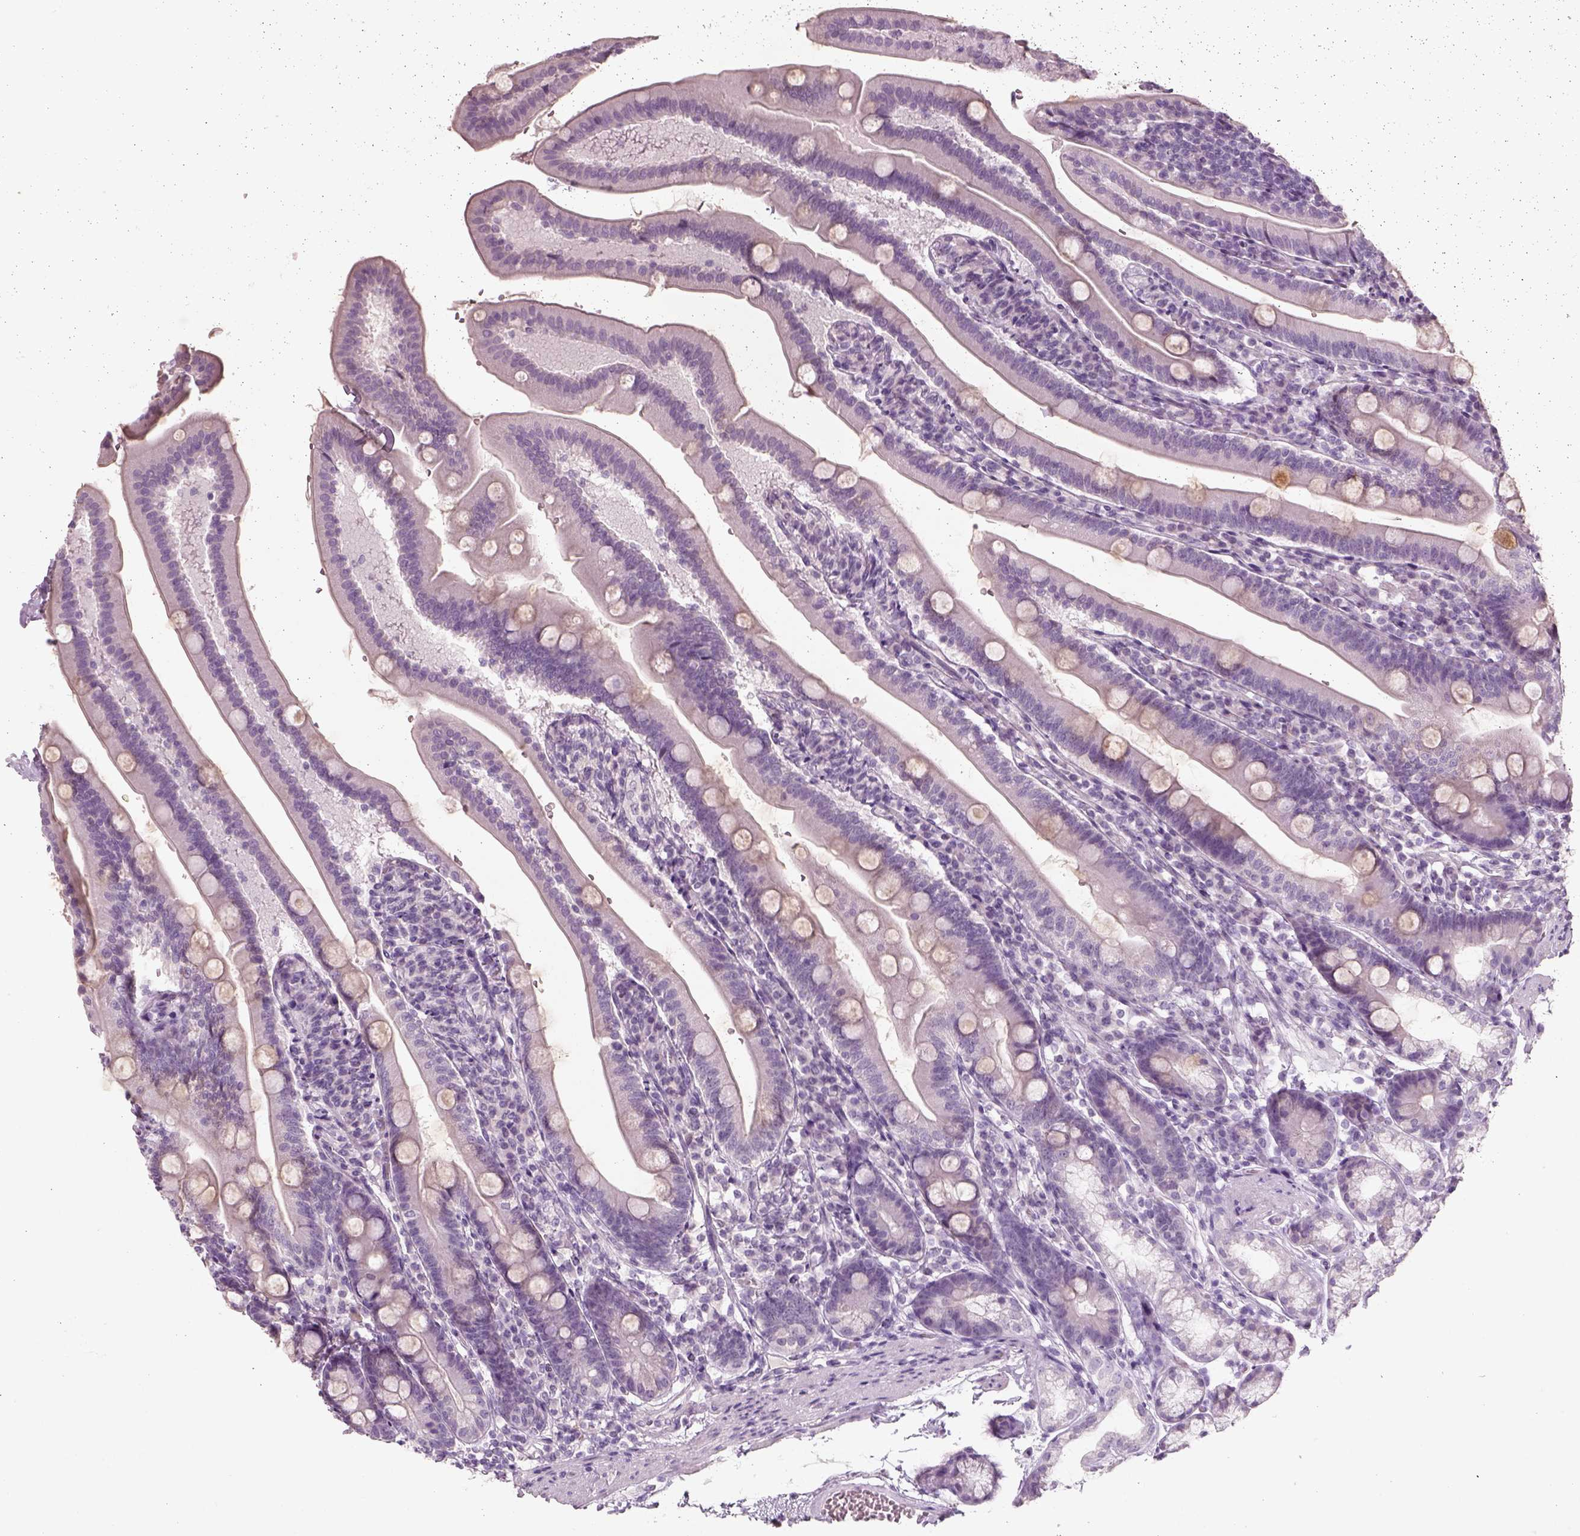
{"staining": {"intensity": "negative", "quantity": "none", "location": "none"}, "tissue": "duodenum", "cell_type": "Glandular cells", "image_type": "normal", "snomed": [{"axis": "morphology", "description": "Normal tissue, NOS"}, {"axis": "topography", "description": "Duodenum"}], "caption": "IHC histopathology image of benign human duodenum stained for a protein (brown), which displays no expression in glandular cells.", "gene": "SLC6A2", "patient": {"sex": "female", "age": 67}}